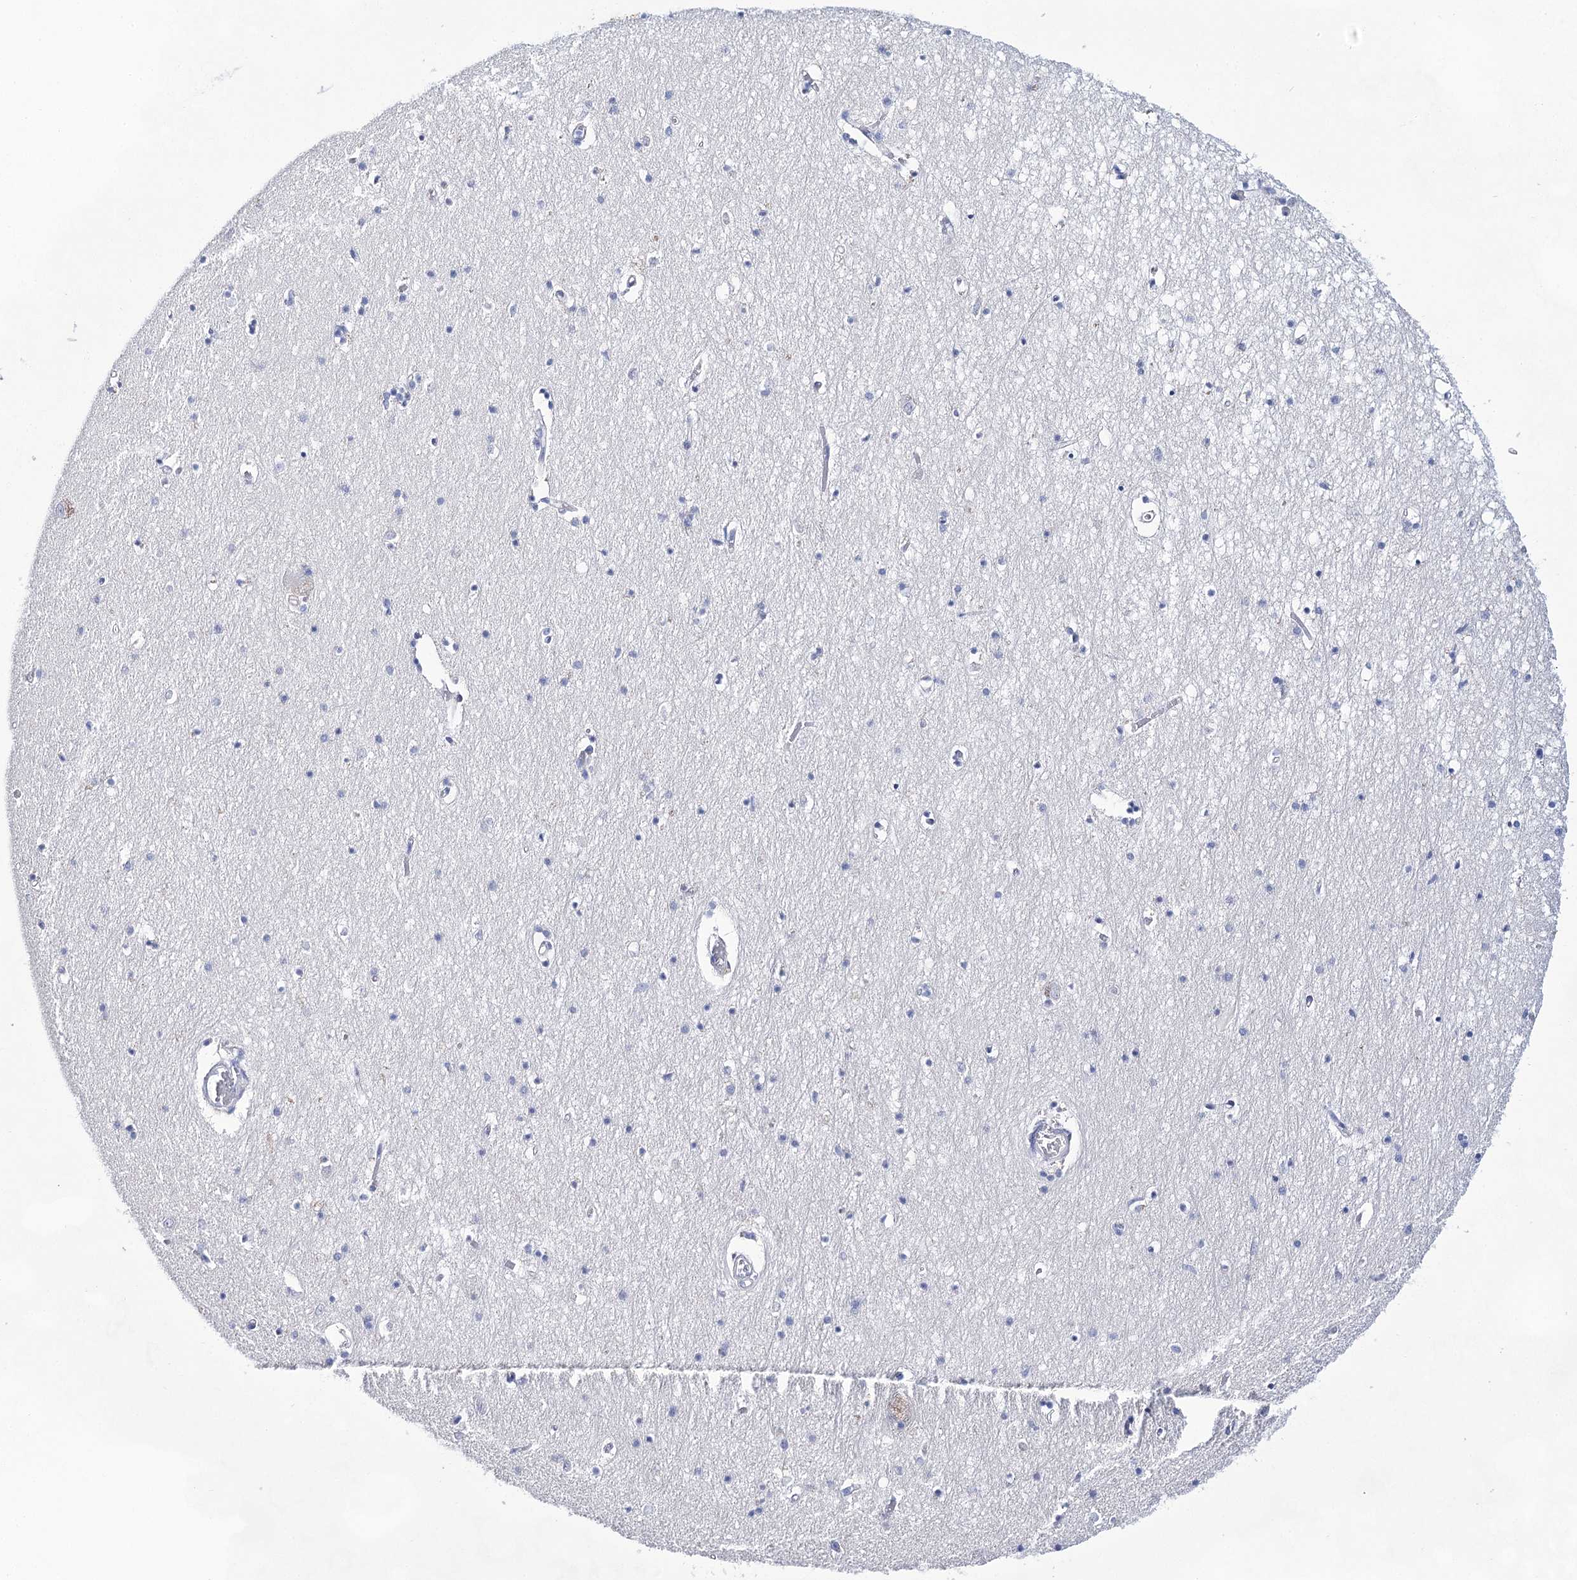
{"staining": {"intensity": "negative", "quantity": "none", "location": "none"}, "tissue": "hippocampus", "cell_type": "Glial cells", "image_type": "normal", "snomed": [{"axis": "morphology", "description": "Normal tissue, NOS"}, {"axis": "topography", "description": "Hippocampus"}], "caption": "DAB immunohistochemical staining of unremarkable human hippocampus shows no significant positivity in glial cells. (Immunohistochemistry, brightfield microscopy, high magnification).", "gene": "UGDH", "patient": {"sex": "male", "age": 70}}